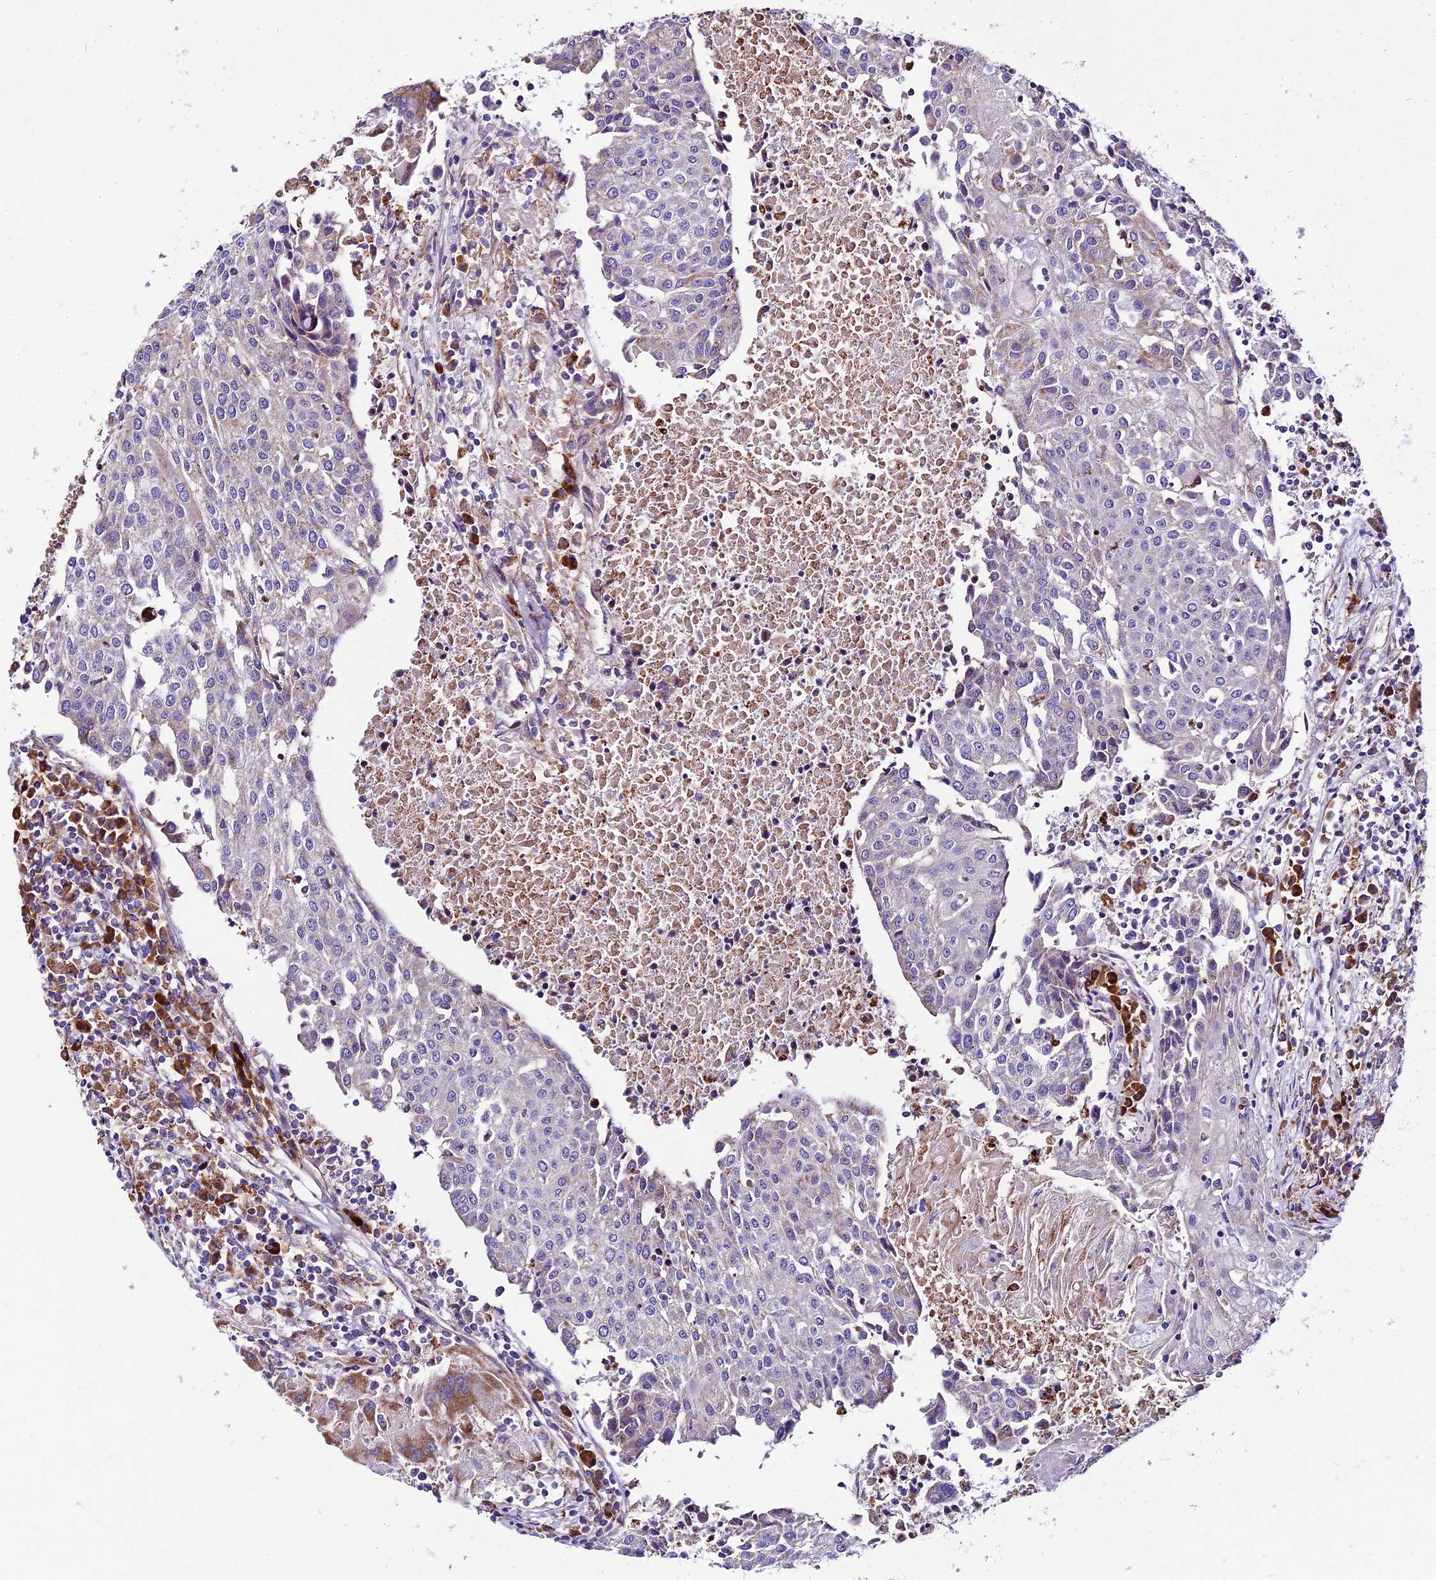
{"staining": {"intensity": "weak", "quantity": "<25%", "location": "cytoplasmic/membranous"}, "tissue": "urothelial cancer", "cell_type": "Tumor cells", "image_type": "cancer", "snomed": [{"axis": "morphology", "description": "Urothelial carcinoma, High grade"}, {"axis": "topography", "description": "Urinary bladder"}], "caption": "This is an immunohistochemistry (IHC) histopathology image of urothelial cancer. There is no staining in tumor cells.", "gene": "VPS13C", "patient": {"sex": "female", "age": 85}}